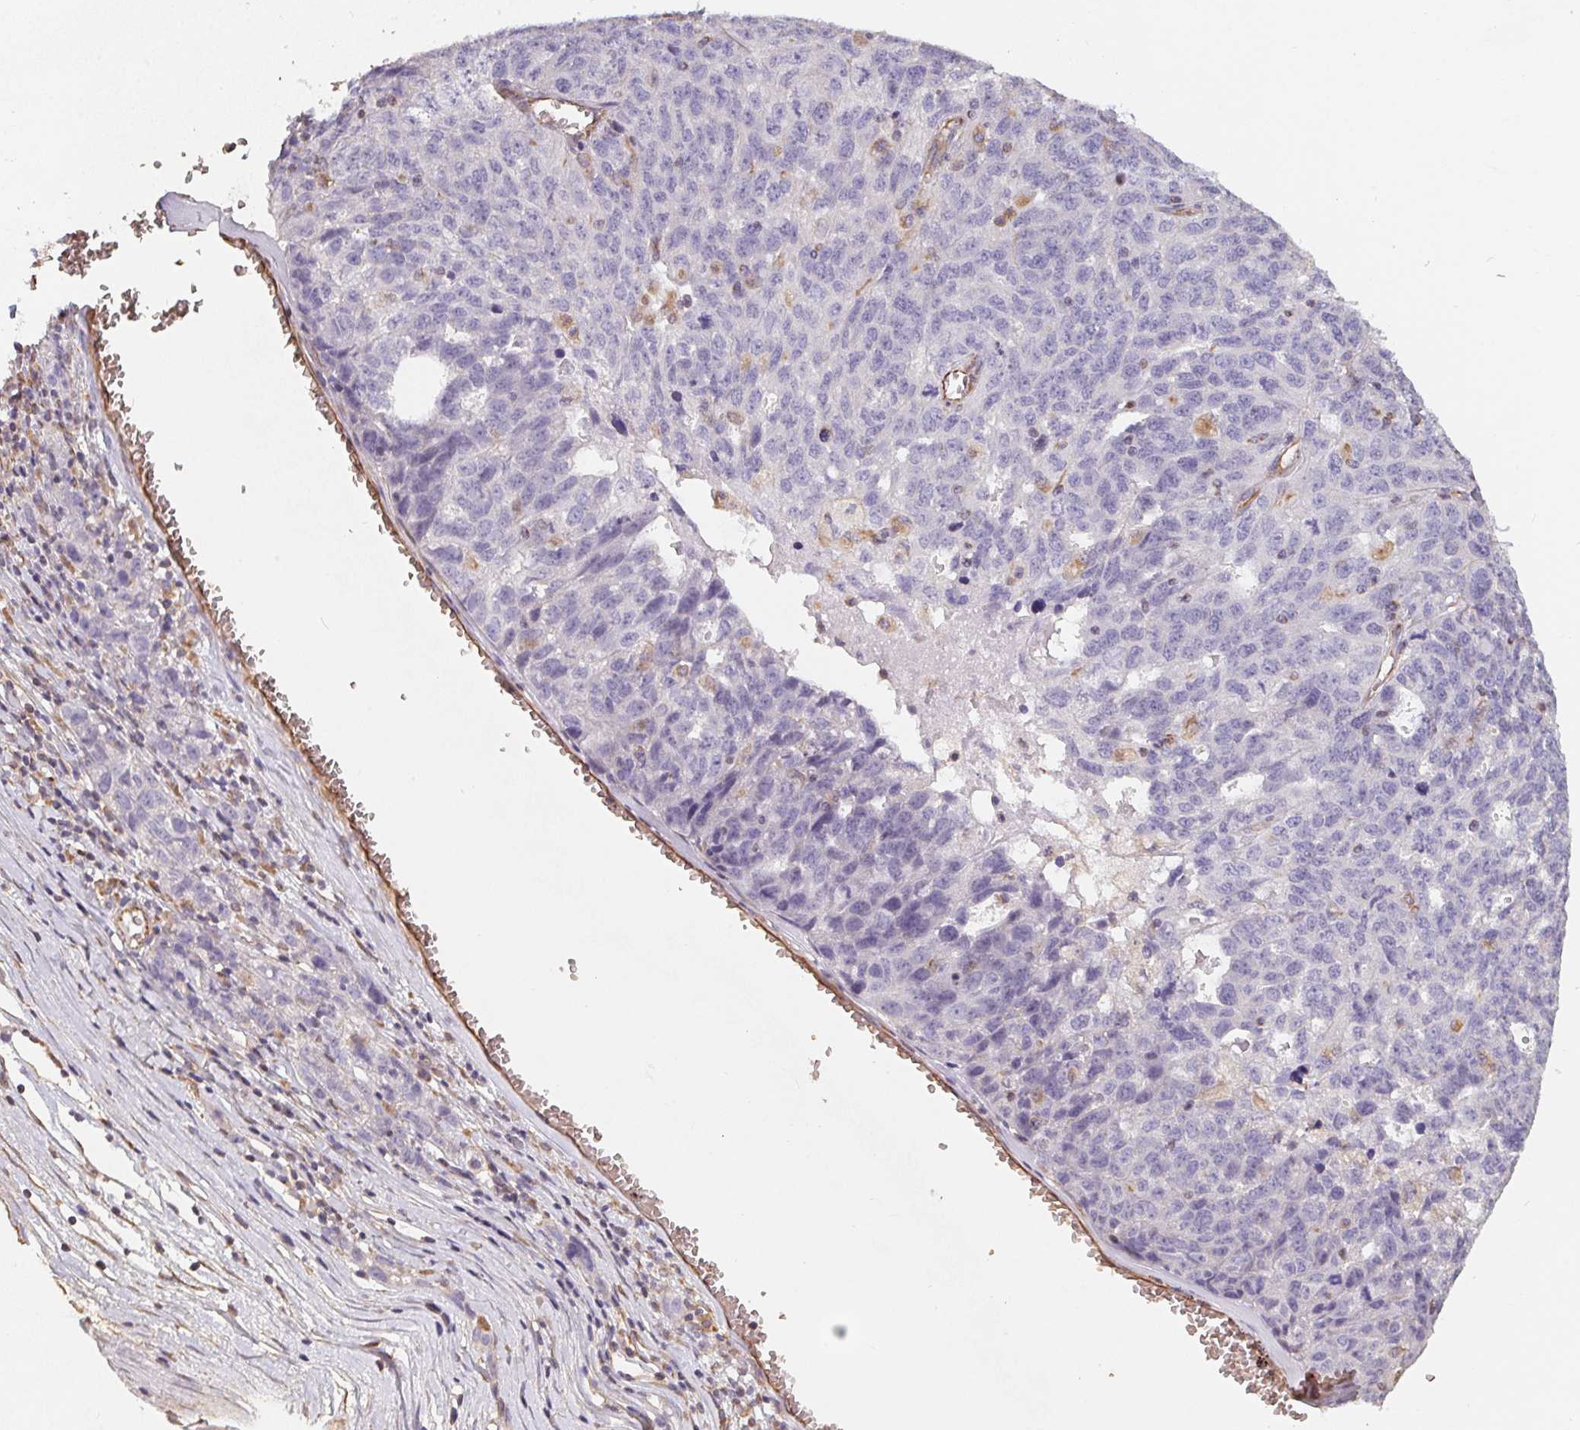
{"staining": {"intensity": "negative", "quantity": "none", "location": "none"}, "tissue": "ovarian cancer", "cell_type": "Tumor cells", "image_type": "cancer", "snomed": [{"axis": "morphology", "description": "Cystadenocarcinoma, serous, NOS"}, {"axis": "topography", "description": "Ovary"}], "caption": "Tumor cells are negative for protein expression in human serous cystadenocarcinoma (ovarian).", "gene": "TBKBP1", "patient": {"sex": "female", "age": 71}}